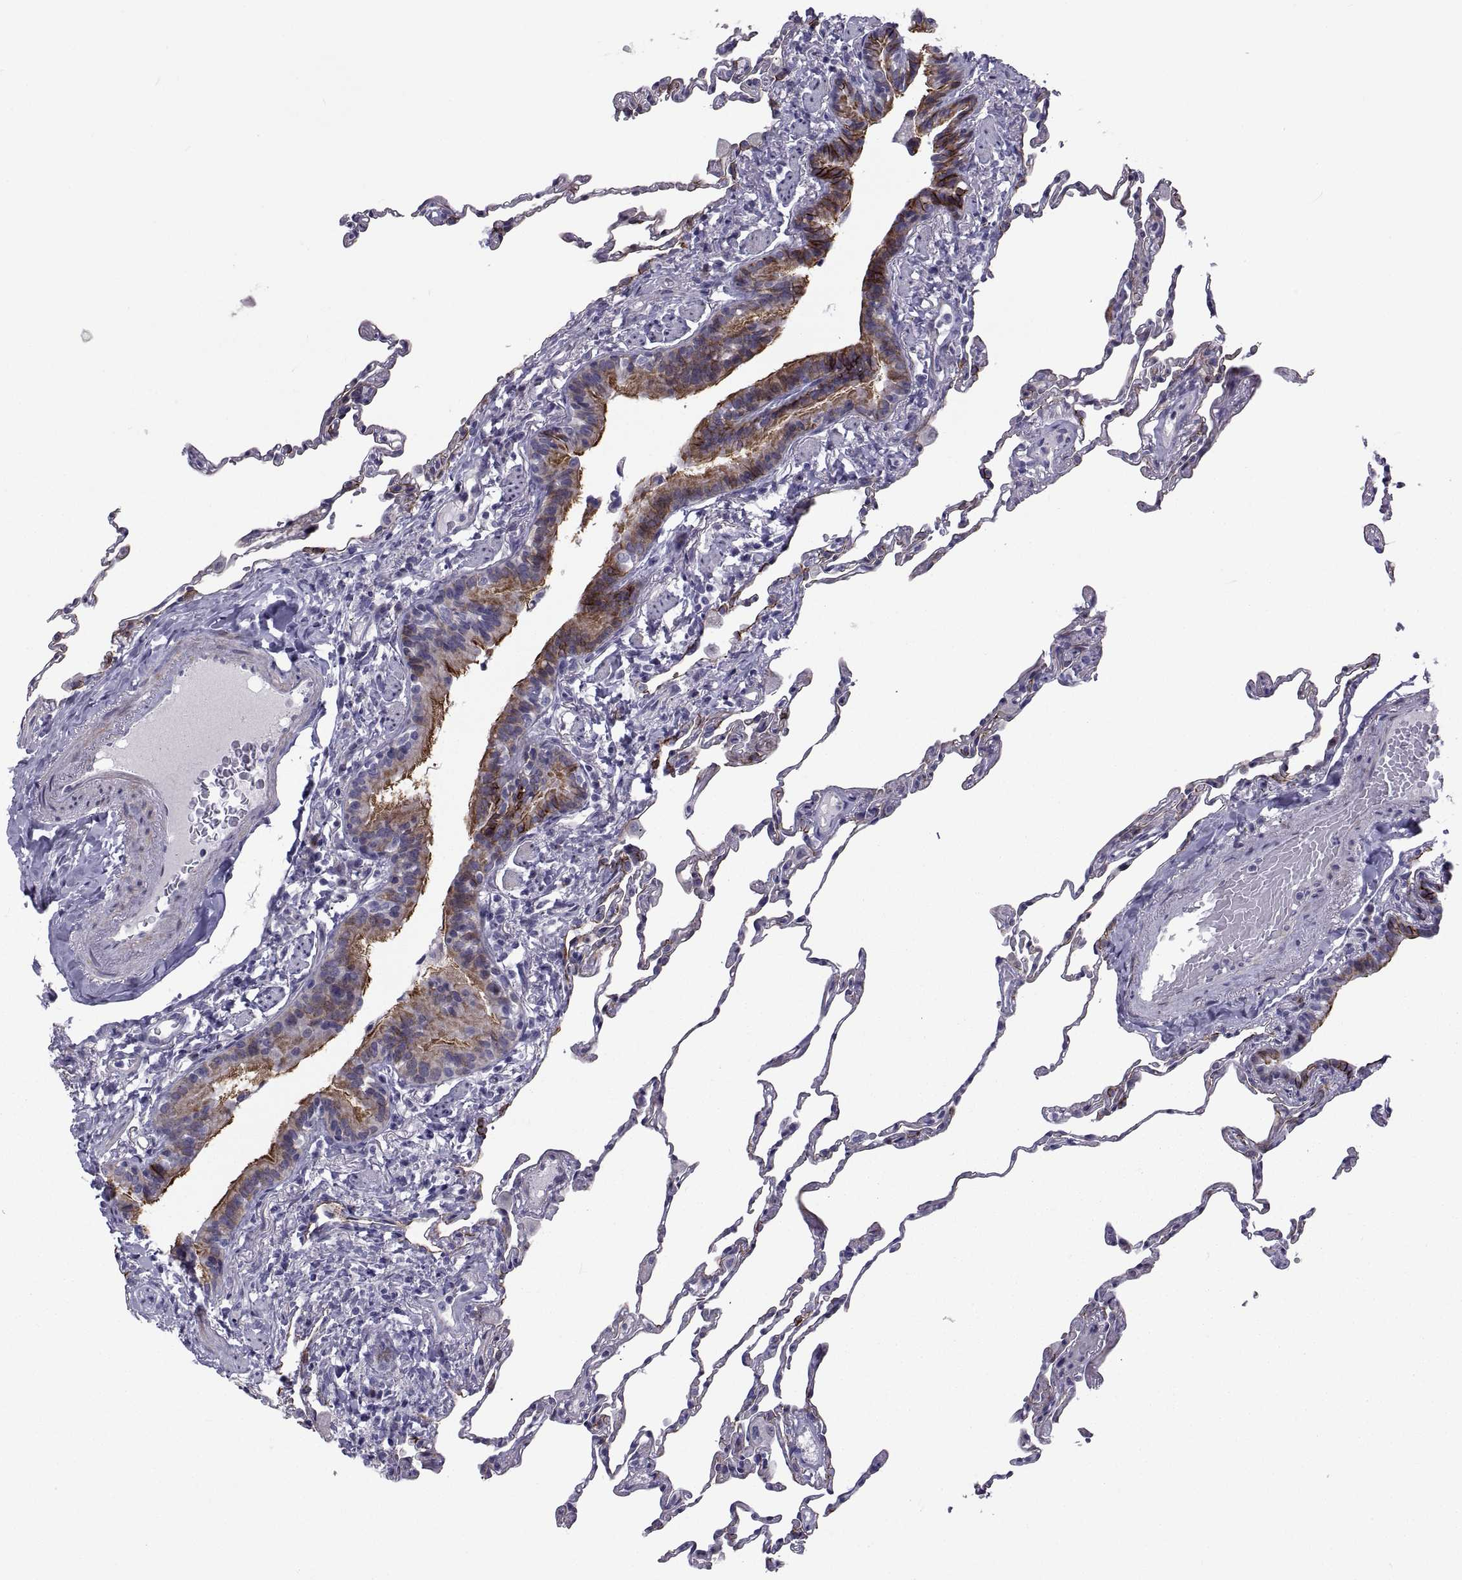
{"staining": {"intensity": "negative", "quantity": "none", "location": "none"}, "tissue": "lung", "cell_type": "Alveolar cells", "image_type": "normal", "snomed": [{"axis": "morphology", "description": "Normal tissue, NOS"}, {"axis": "topography", "description": "Lung"}], "caption": "Immunohistochemical staining of normal lung shows no significant expression in alveolar cells. Brightfield microscopy of immunohistochemistry (IHC) stained with DAB (3,3'-diaminobenzidine) (brown) and hematoxylin (blue), captured at high magnification.", "gene": "TMEM158", "patient": {"sex": "female", "age": 57}}